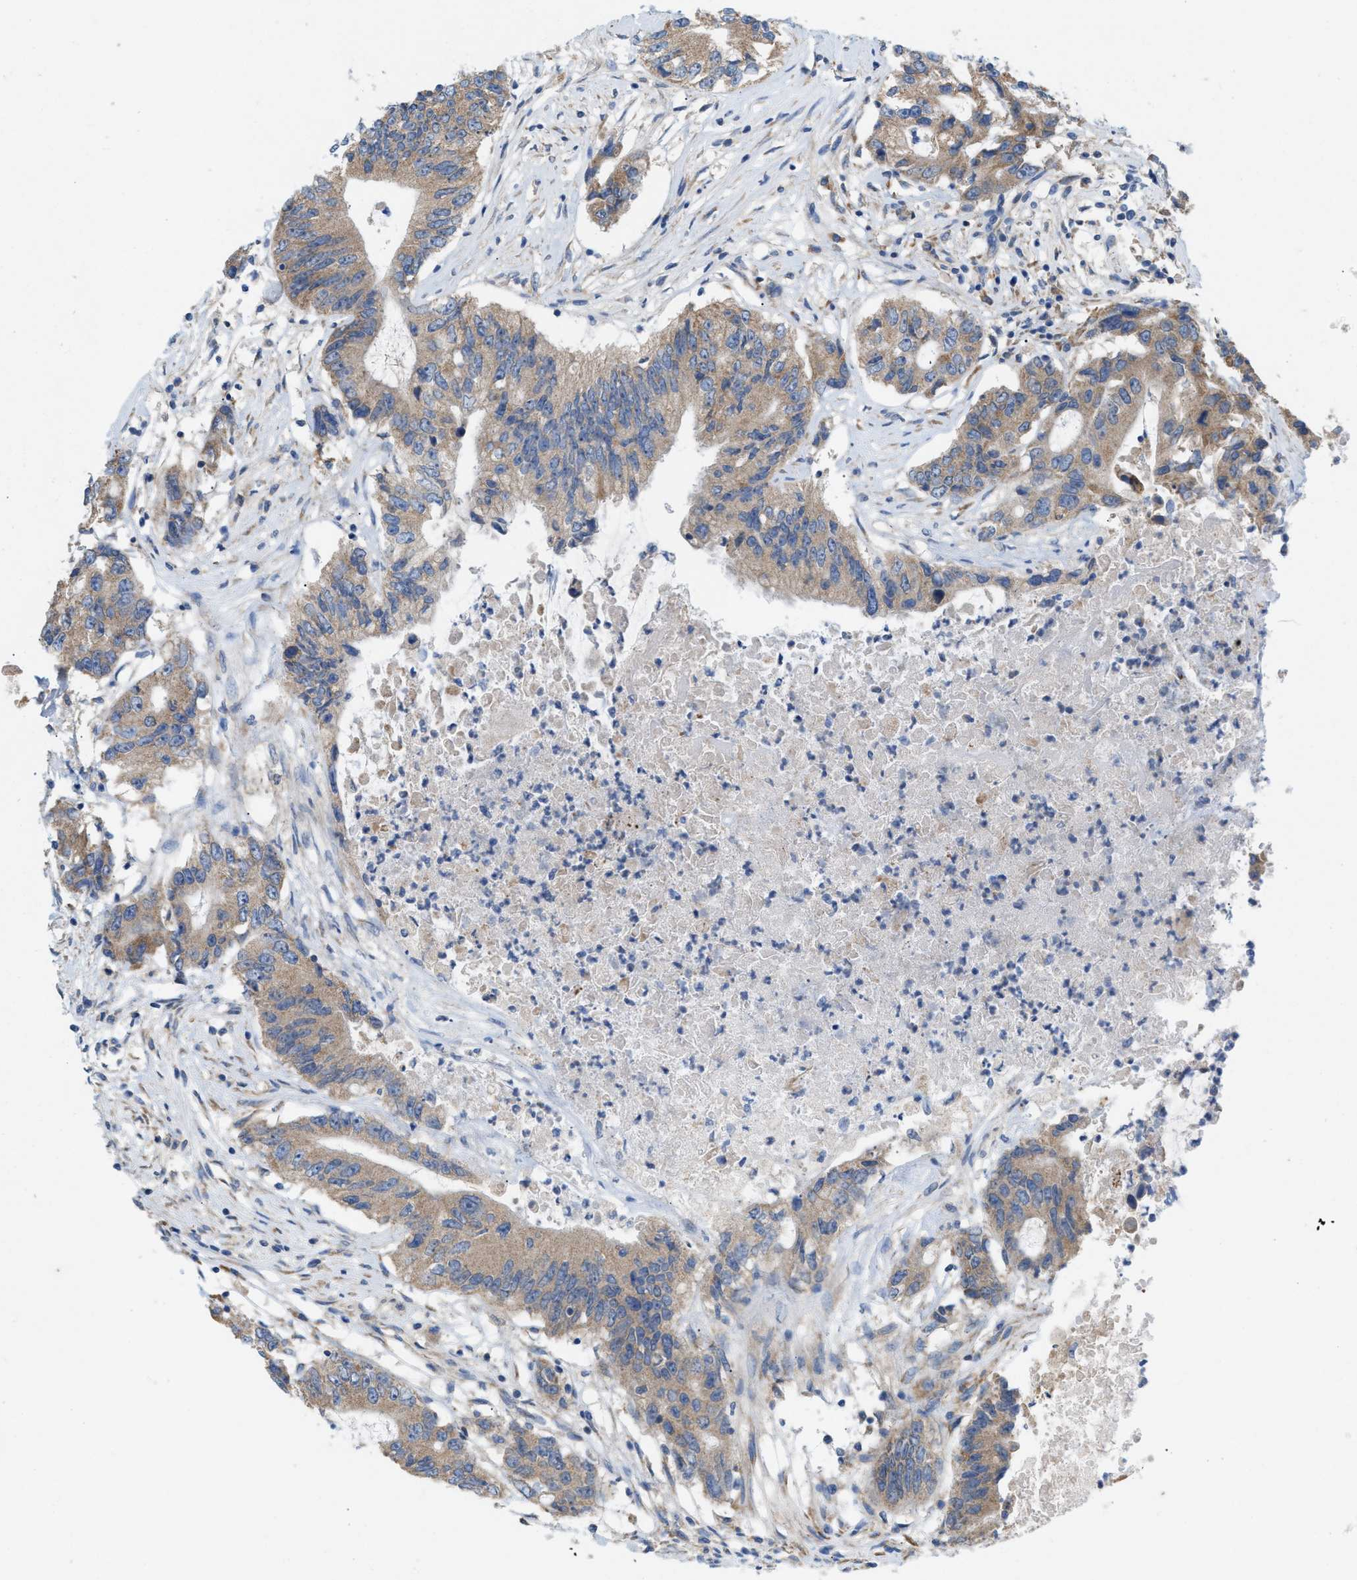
{"staining": {"intensity": "weak", "quantity": ">75%", "location": "cytoplasmic/membranous"}, "tissue": "colorectal cancer", "cell_type": "Tumor cells", "image_type": "cancer", "snomed": [{"axis": "morphology", "description": "Adenocarcinoma, NOS"}, {"axis": "topography", "description": "Colon"}], "caption": "Immunohistochemistry of colorectal cancer (adenocarcinoma) displays low levels of weak cytoplasmic/membranous positivity in about >75% of tumor cells. (DAB = brown stain, brightfield microscopy at high magnification).", "gene": "DYNC2I1", "patient": {"sex": "female", "age": 77}}